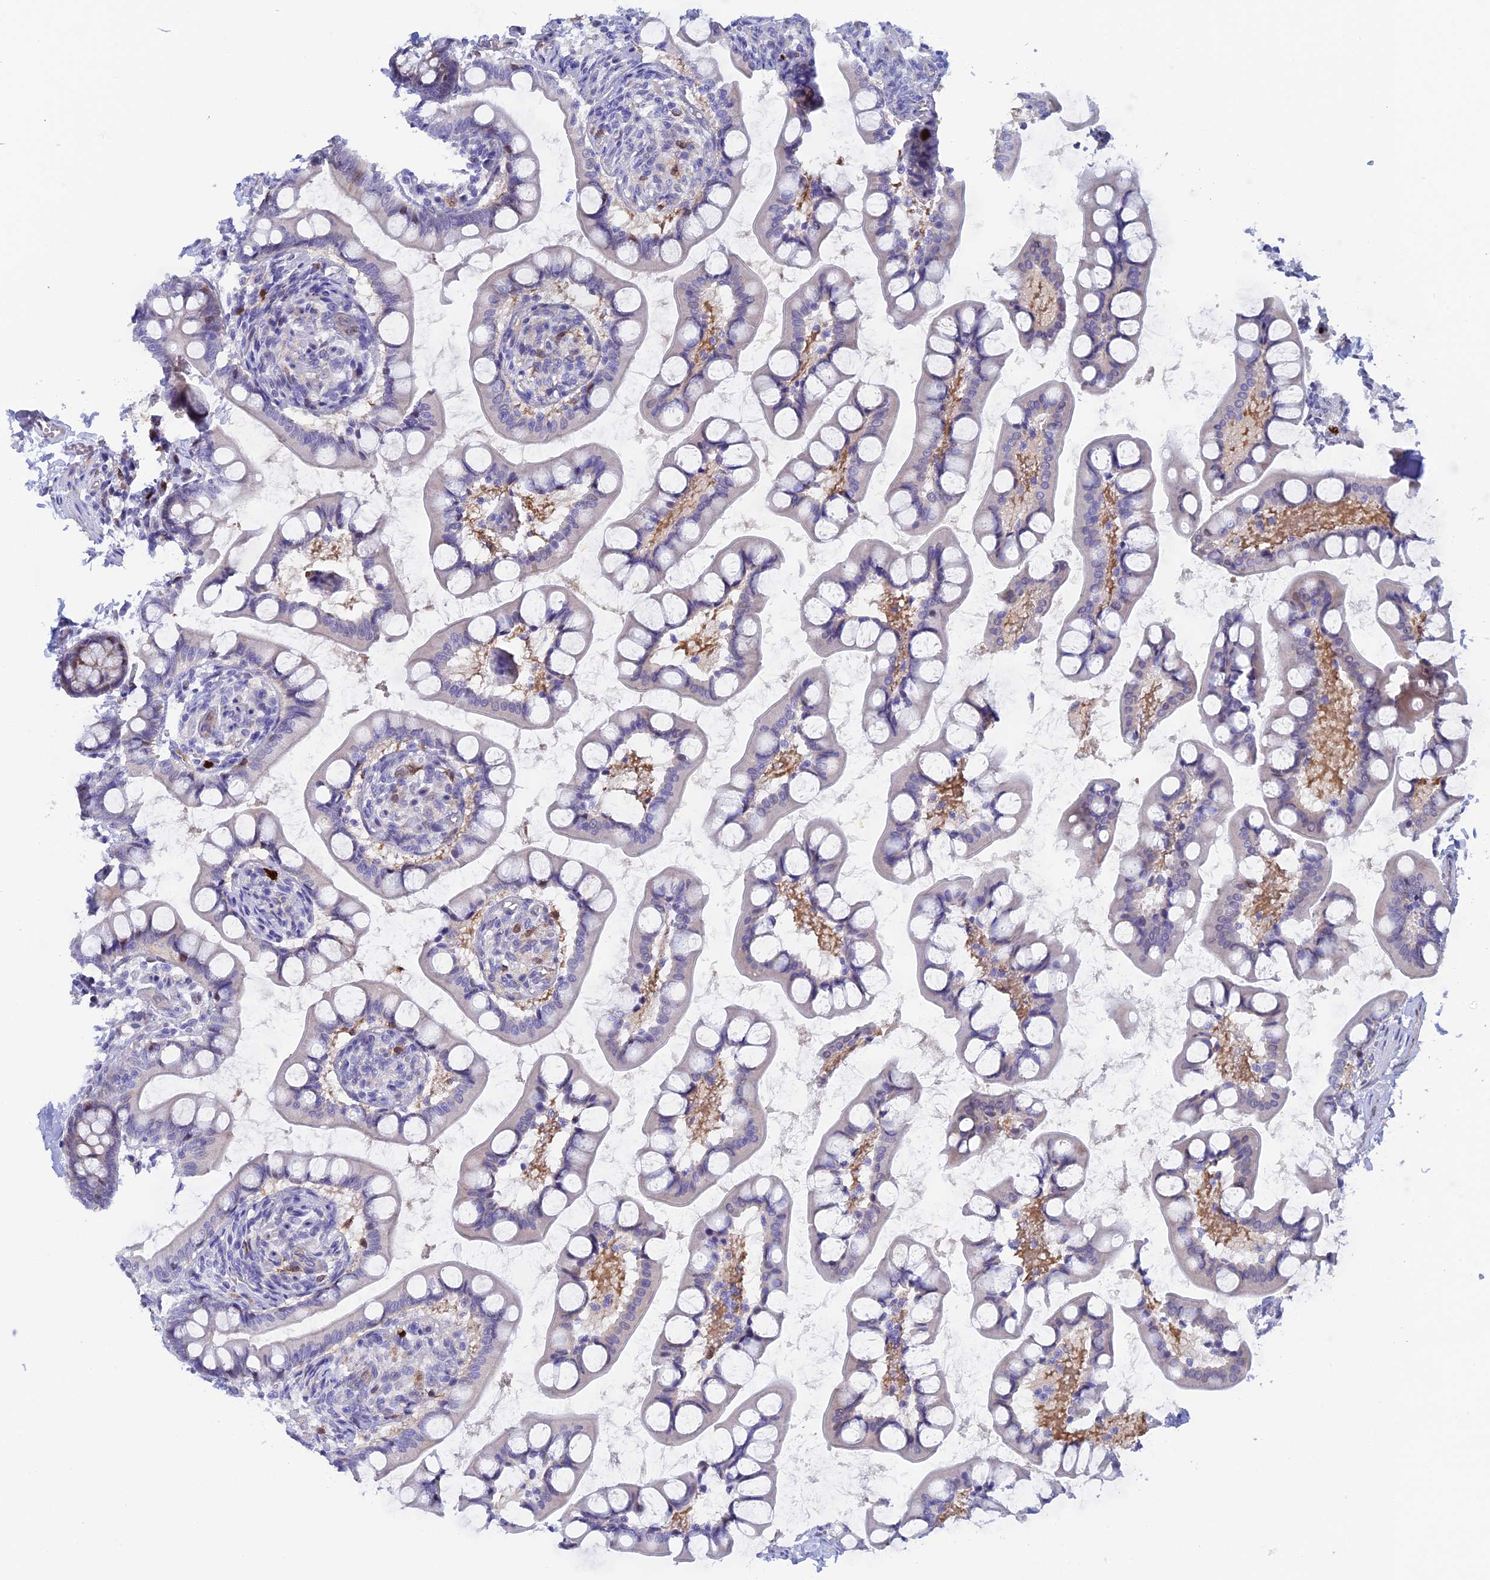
{"staining": {"intensity": "weak", "quantity": "25%-75%", "location": "cytoplasmic/membranous"}, "tissue": "small intestine", "cell_type": "Glandular cells", "image_type": "normal", "snomed": [{"axis": "morphology", "description": "Normal tissue, NOS"}, {"axis": "topography", "description": "Small intestine"}], "caption": "IHC (DAB) staining of unremarkable human small intestine shows weak cytoplasmic/membranous protein positivity in about 25%-75% of glandular cells. (DAB (3,3'-diaminobenzidine) IHC, brown staining for protein, blue staining for nuclei).", "gene": "SLC26A1", "patient": {"sex": "male", "age": 52}}